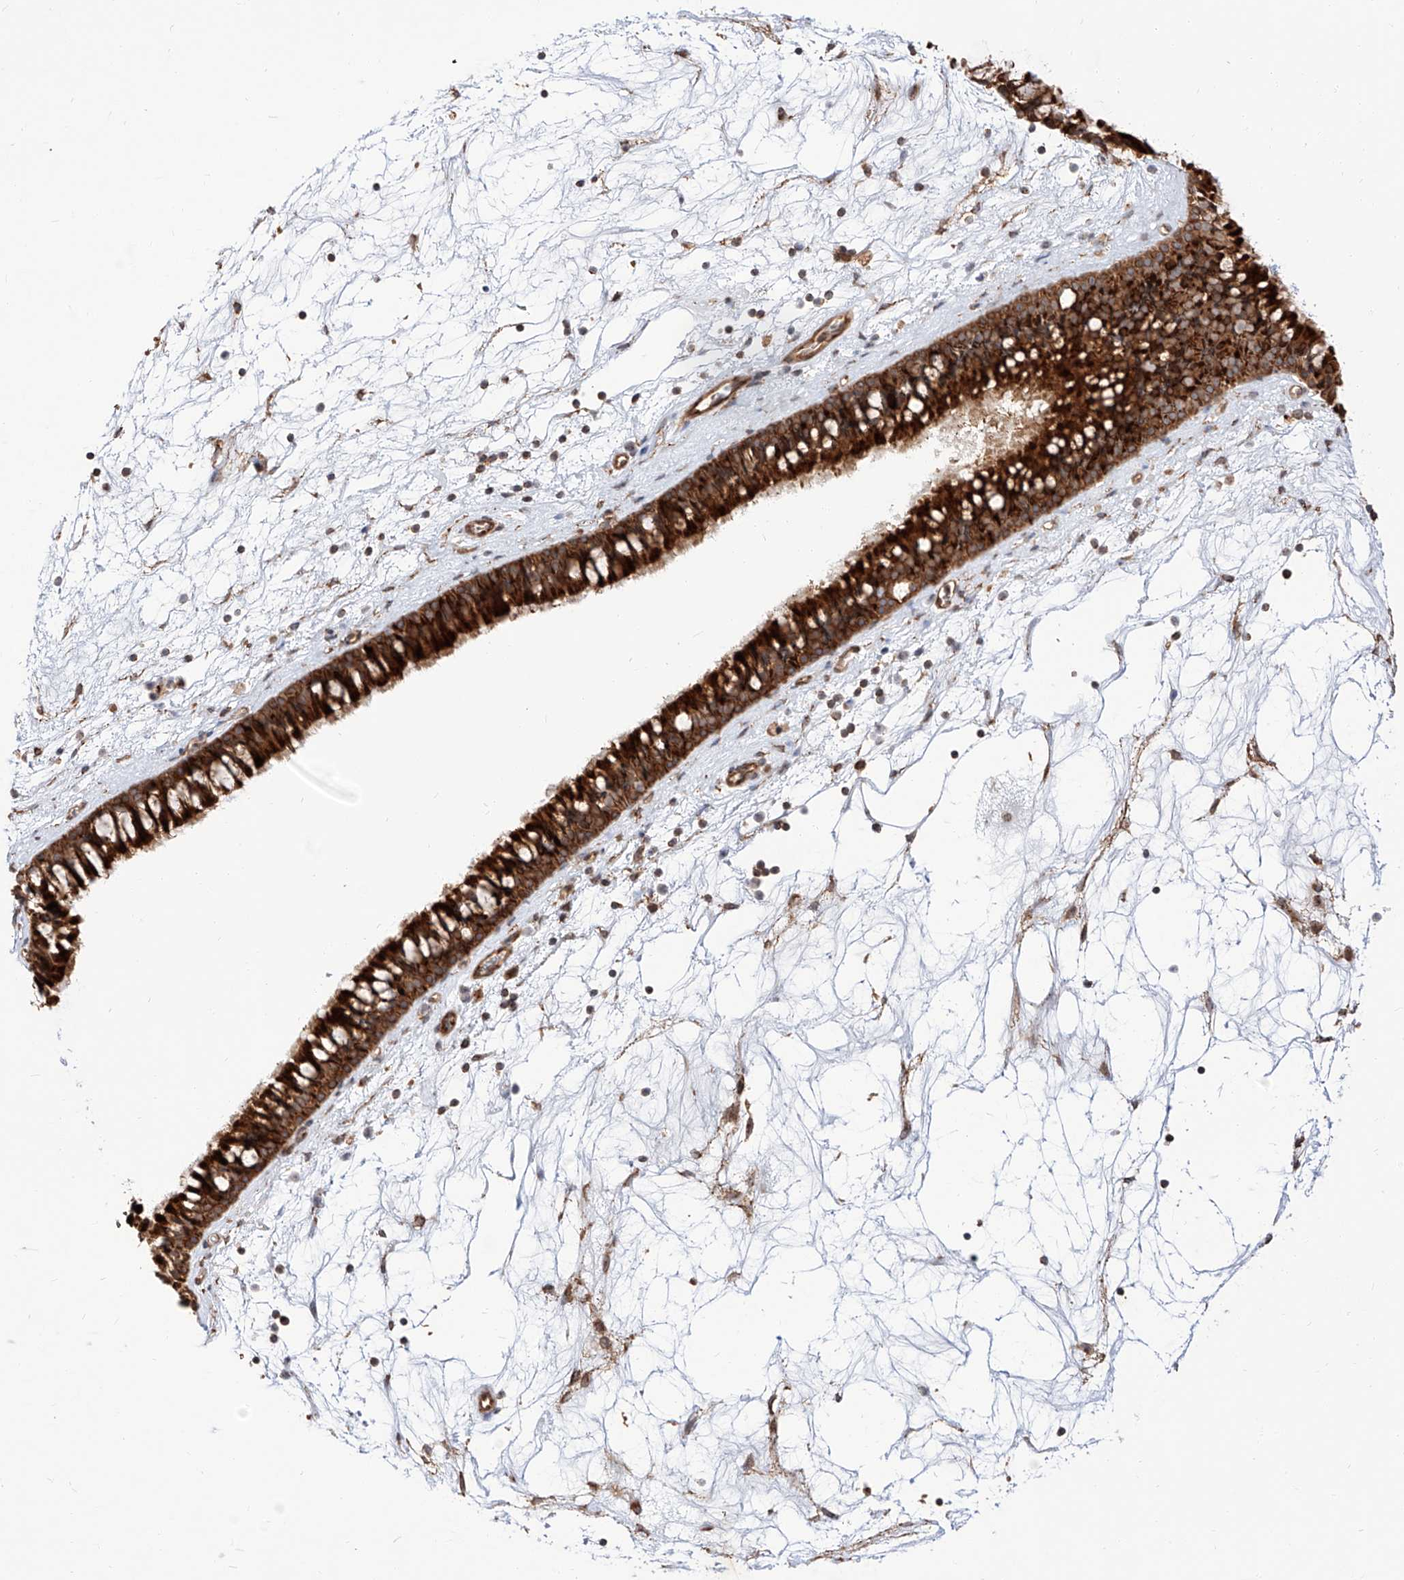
{"staining": {"intensity": "strong", "quantity": ">75%", "location": "cytoplasmic/membranous"}, "tissue": "nasopharynx", "cell_type": "Respiratory epithelial cells", "image_type": "normal", "snomed": [{"axis": "morphology", "description": "Normal tissue, NOS"}, {"axis": "topography", "description": "Nasopharynx"}], "caption": "Protein expression analysis of benign nasopharynx demonstrates strong cytoplasmic/membranous positivity in approximately >75% of respiratory epithelial cells. (IHC, brightfield microscopy, high magnification).", "gene": "ISCA2", "patient": {"sex": "male", "age": 64}}